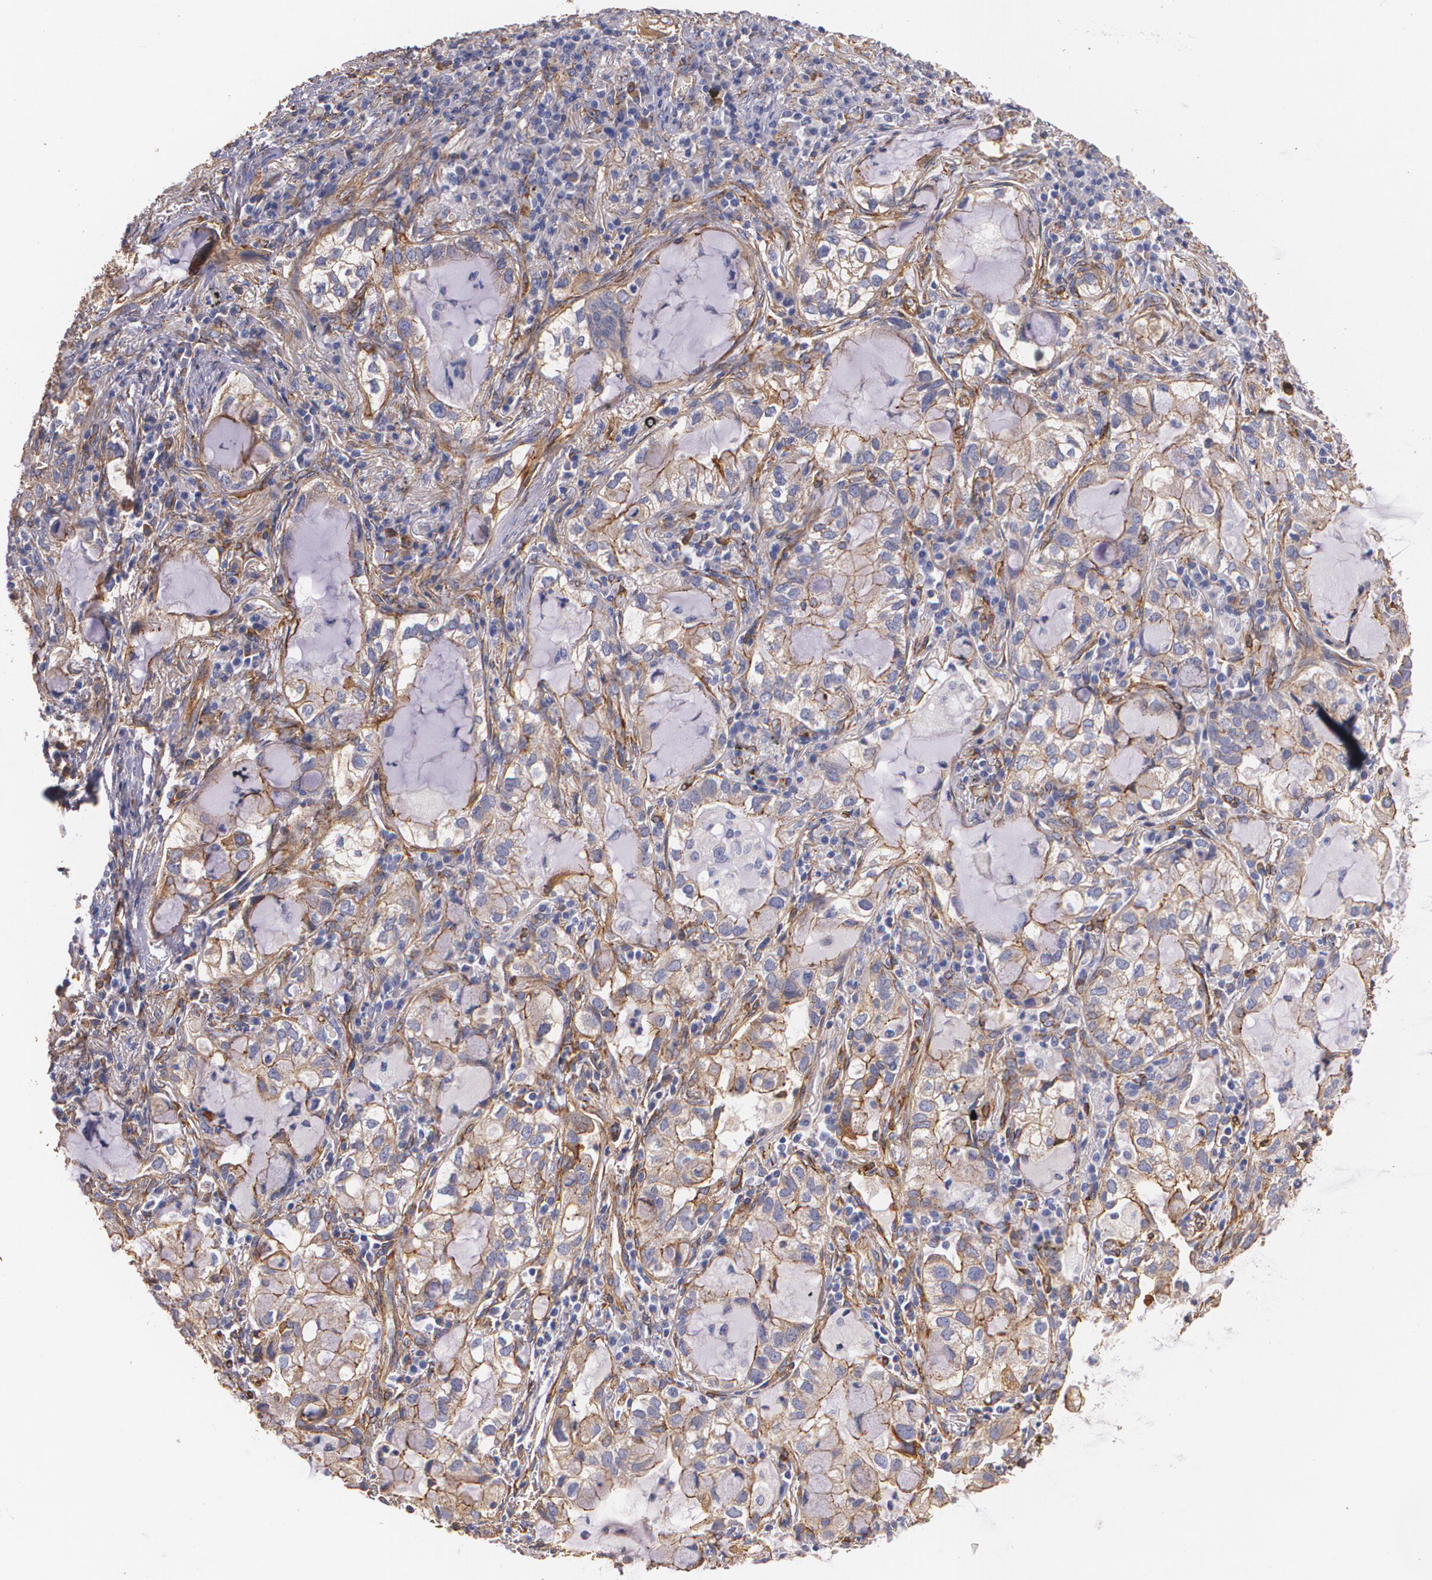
{"staining": {"intensity": "moderate", "quantity": ">75%", "location": "cytoplasmic/membranous"}, "tissue": "lung cancer", "cell_type": "Tumor cells", "image_type": "cancer", "snomed": [{"axis": "morphology", "description": "Adenocarcinoma, NOS"}, {"axis": "topography", "description": "Lung"}], "caption": "An IHC photomicrograph of neoplastic tissue is shown. Protein staining in brown labels moderate cytoplasmic/membranous positivity in lung cancer (adenocarcinoma) within tumor cells. (DAB (3,3'-diaminobenzidine) = brown stain, brightfield microscopy at high magnification).", "gene": "TJP1", "patient": {"sex": "female", "age": 50}}